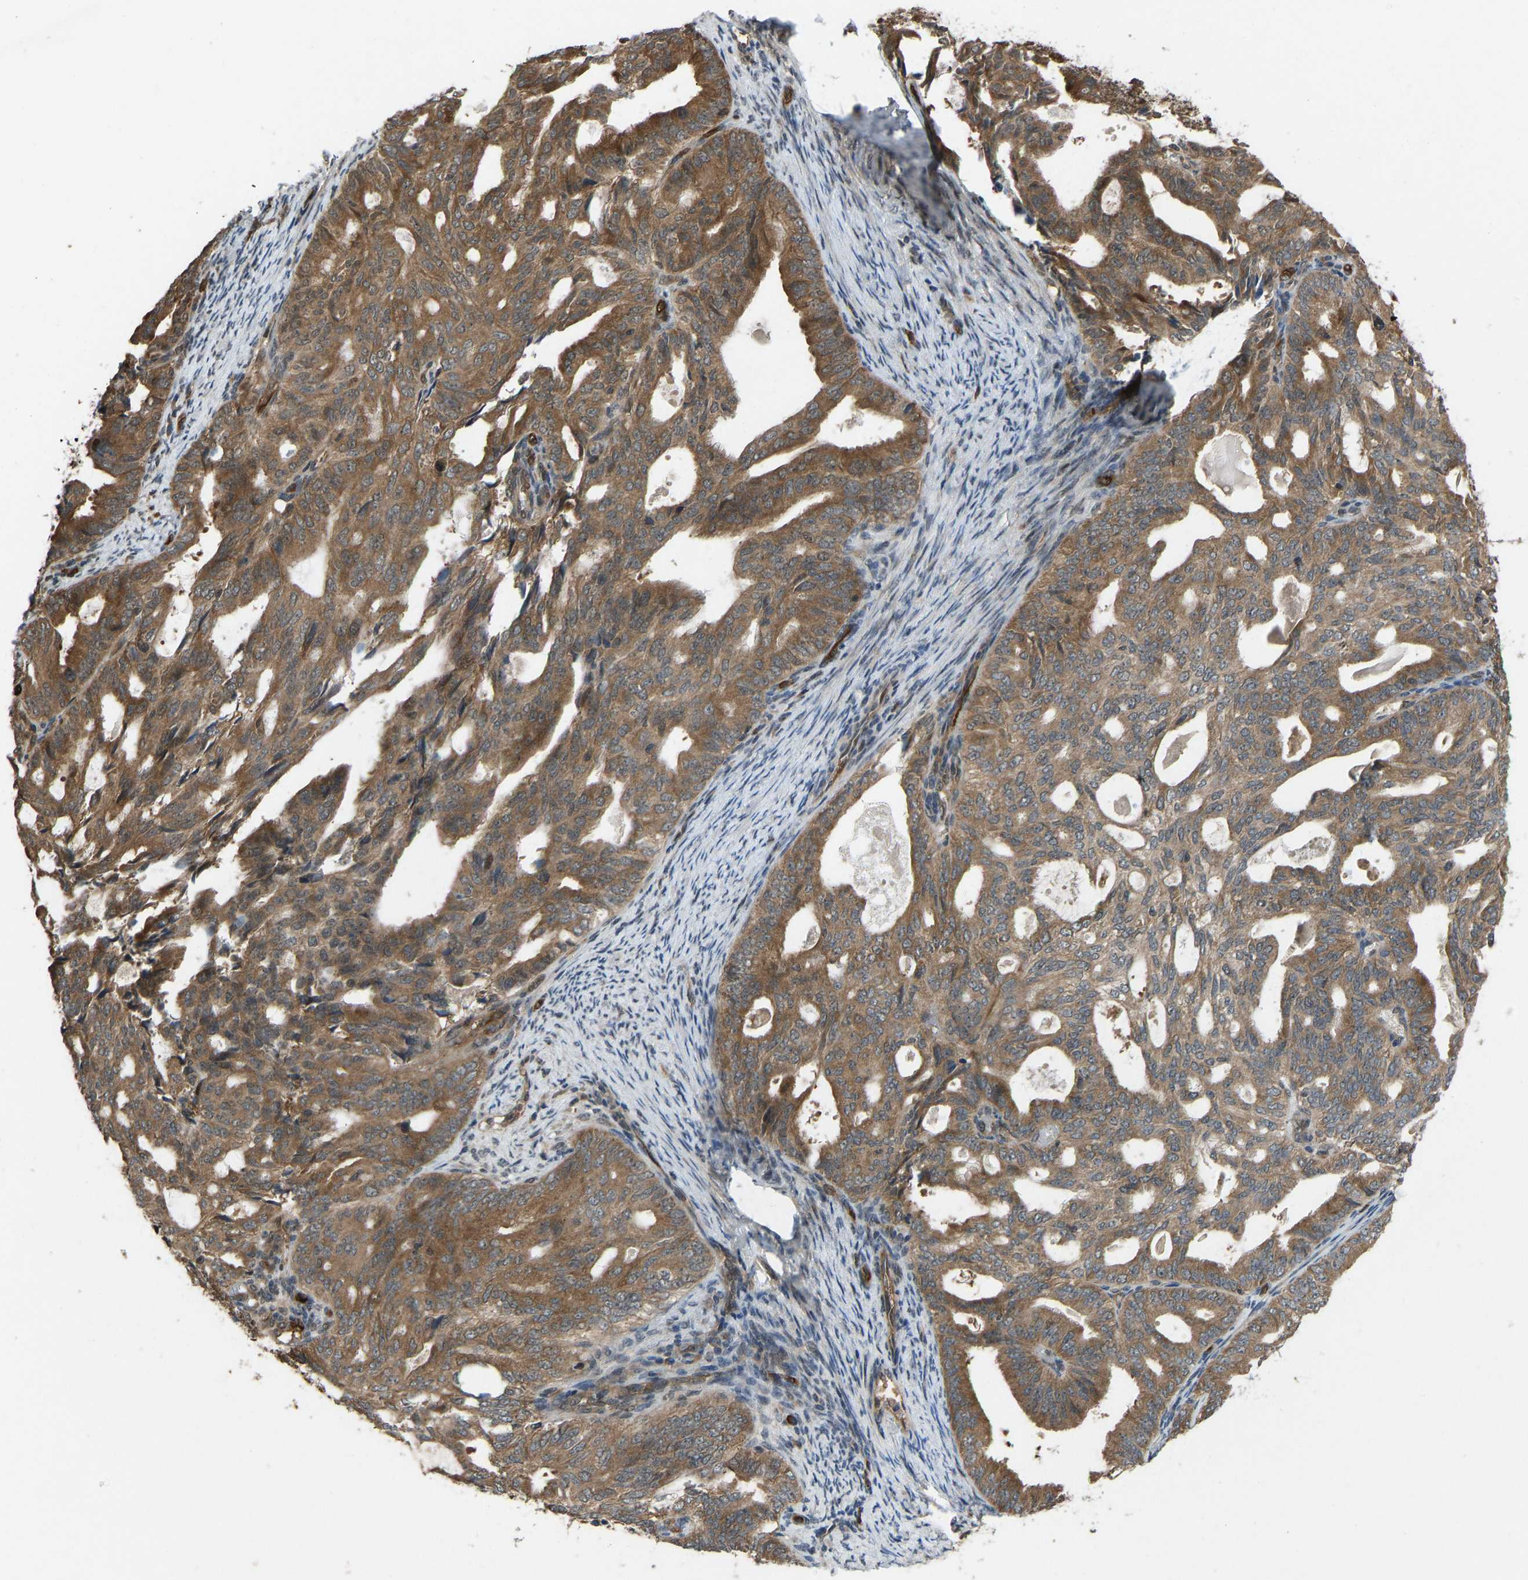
{"staining": {"intensity": "moderate", "quantity": ">75%", "location": "cytoplasmic/membranous"}, "tissue": "endometrial cancer", "cell_type": "Tumor cells", "image_type": "cancer", "snomed": [{"axis": "morphology", "description": "Adenocarcinoma, NOS"}, {"axis": "topography", "description": "Endometrium"}], "caption": "Endometrial cancer (adenocarcinoma) stained for a protein demonstrates moderate cytoplasmic/membranous positivity in tumor cells.", "gene": "CCT8", "patient": {"sex": "female", "age": 58}}